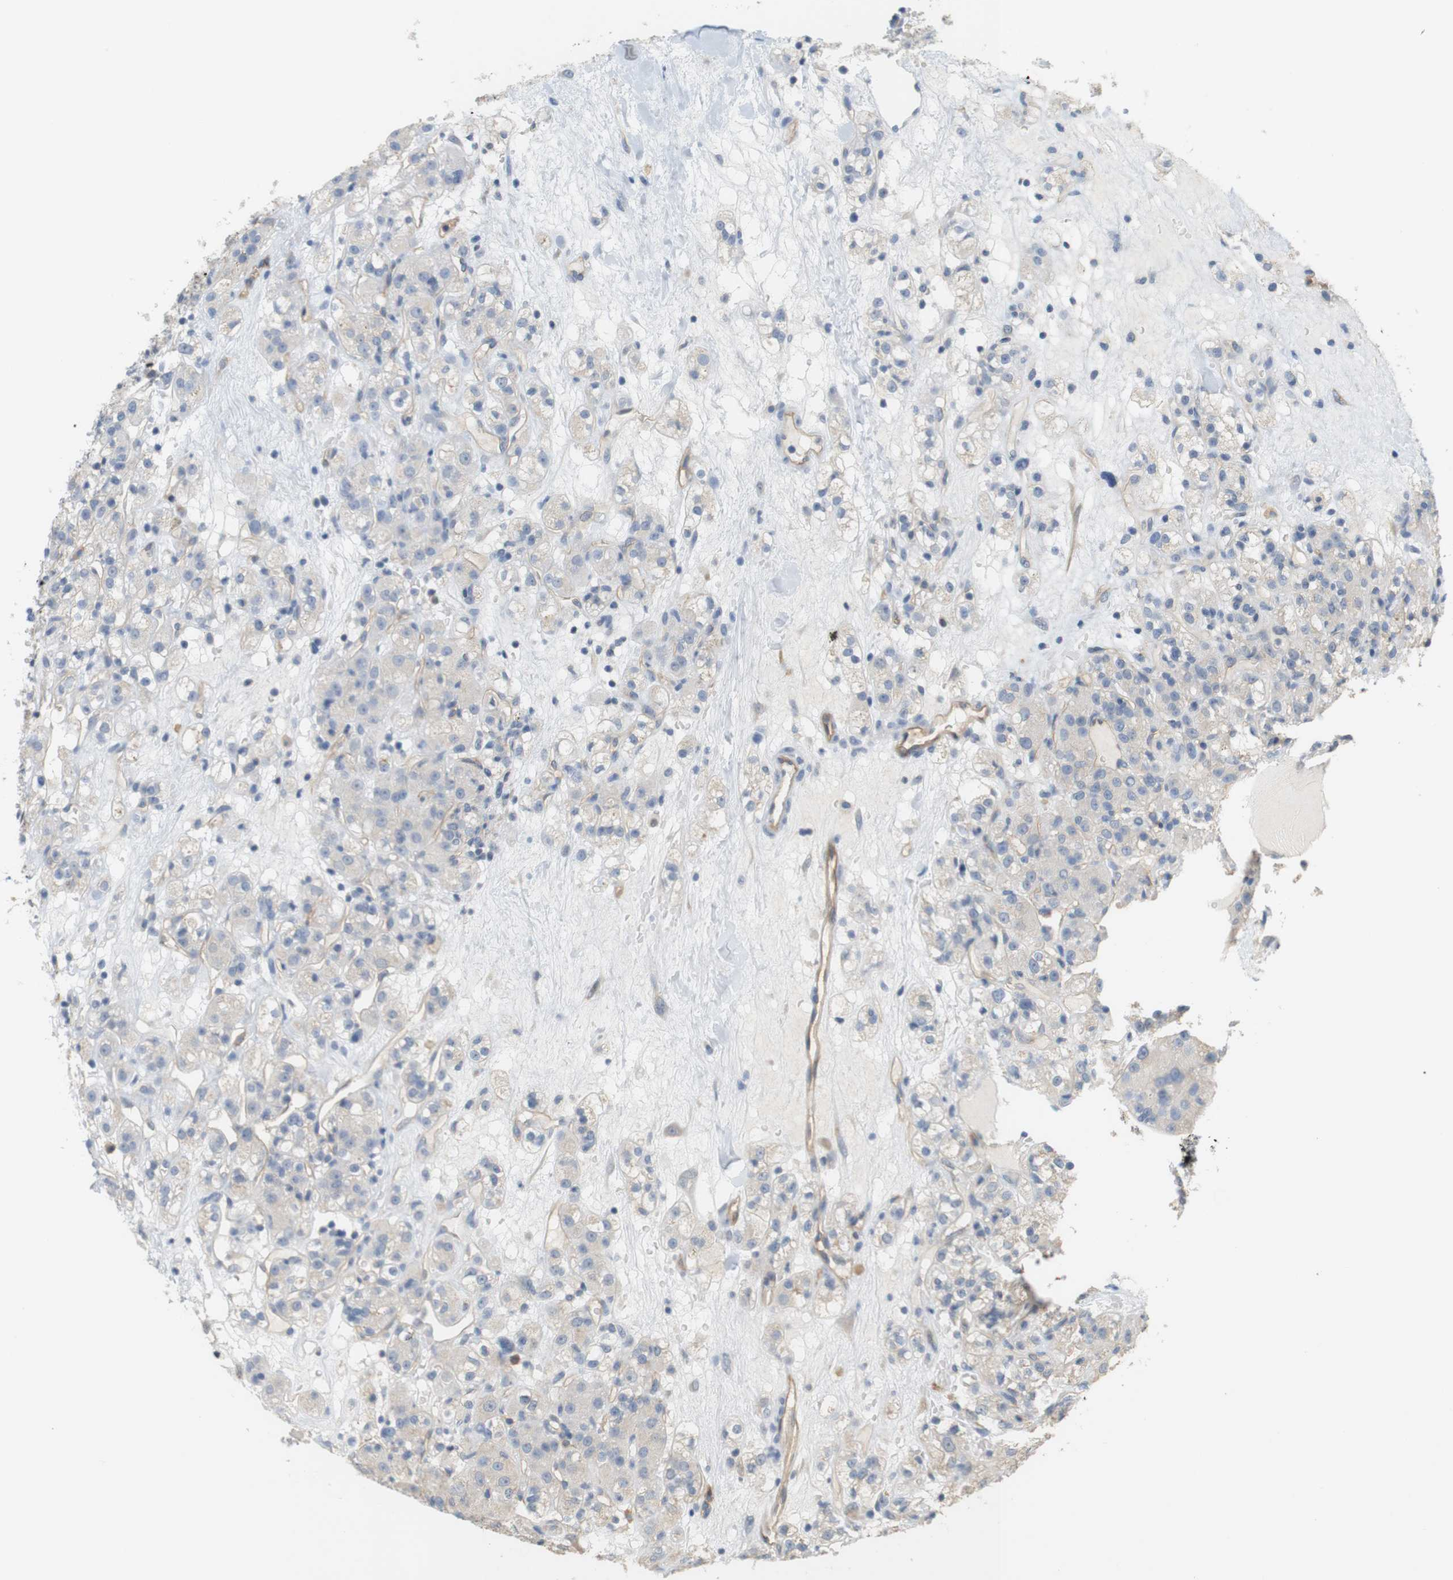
{"staining": {"intensity": "negative", "quantity": "none", "location": "none"}, "tissue": "renal cancer", "cell_type": "Tumor cells", "image_type": "cancer", "snomed": [{"axis": "morphology", "description": "Normal tissue, NOS"}, {"axis": "morphology", "description": "Adenocarcinoma, NOS"}, {"axis": "topography", "description": "Kidney"}], "caption": "Histopathology image shows no protein staining in tumor cells of renal adenocarcinoma tissue.", "gene": "OSR1", "patient": {"sex": "male", "age": 61}}